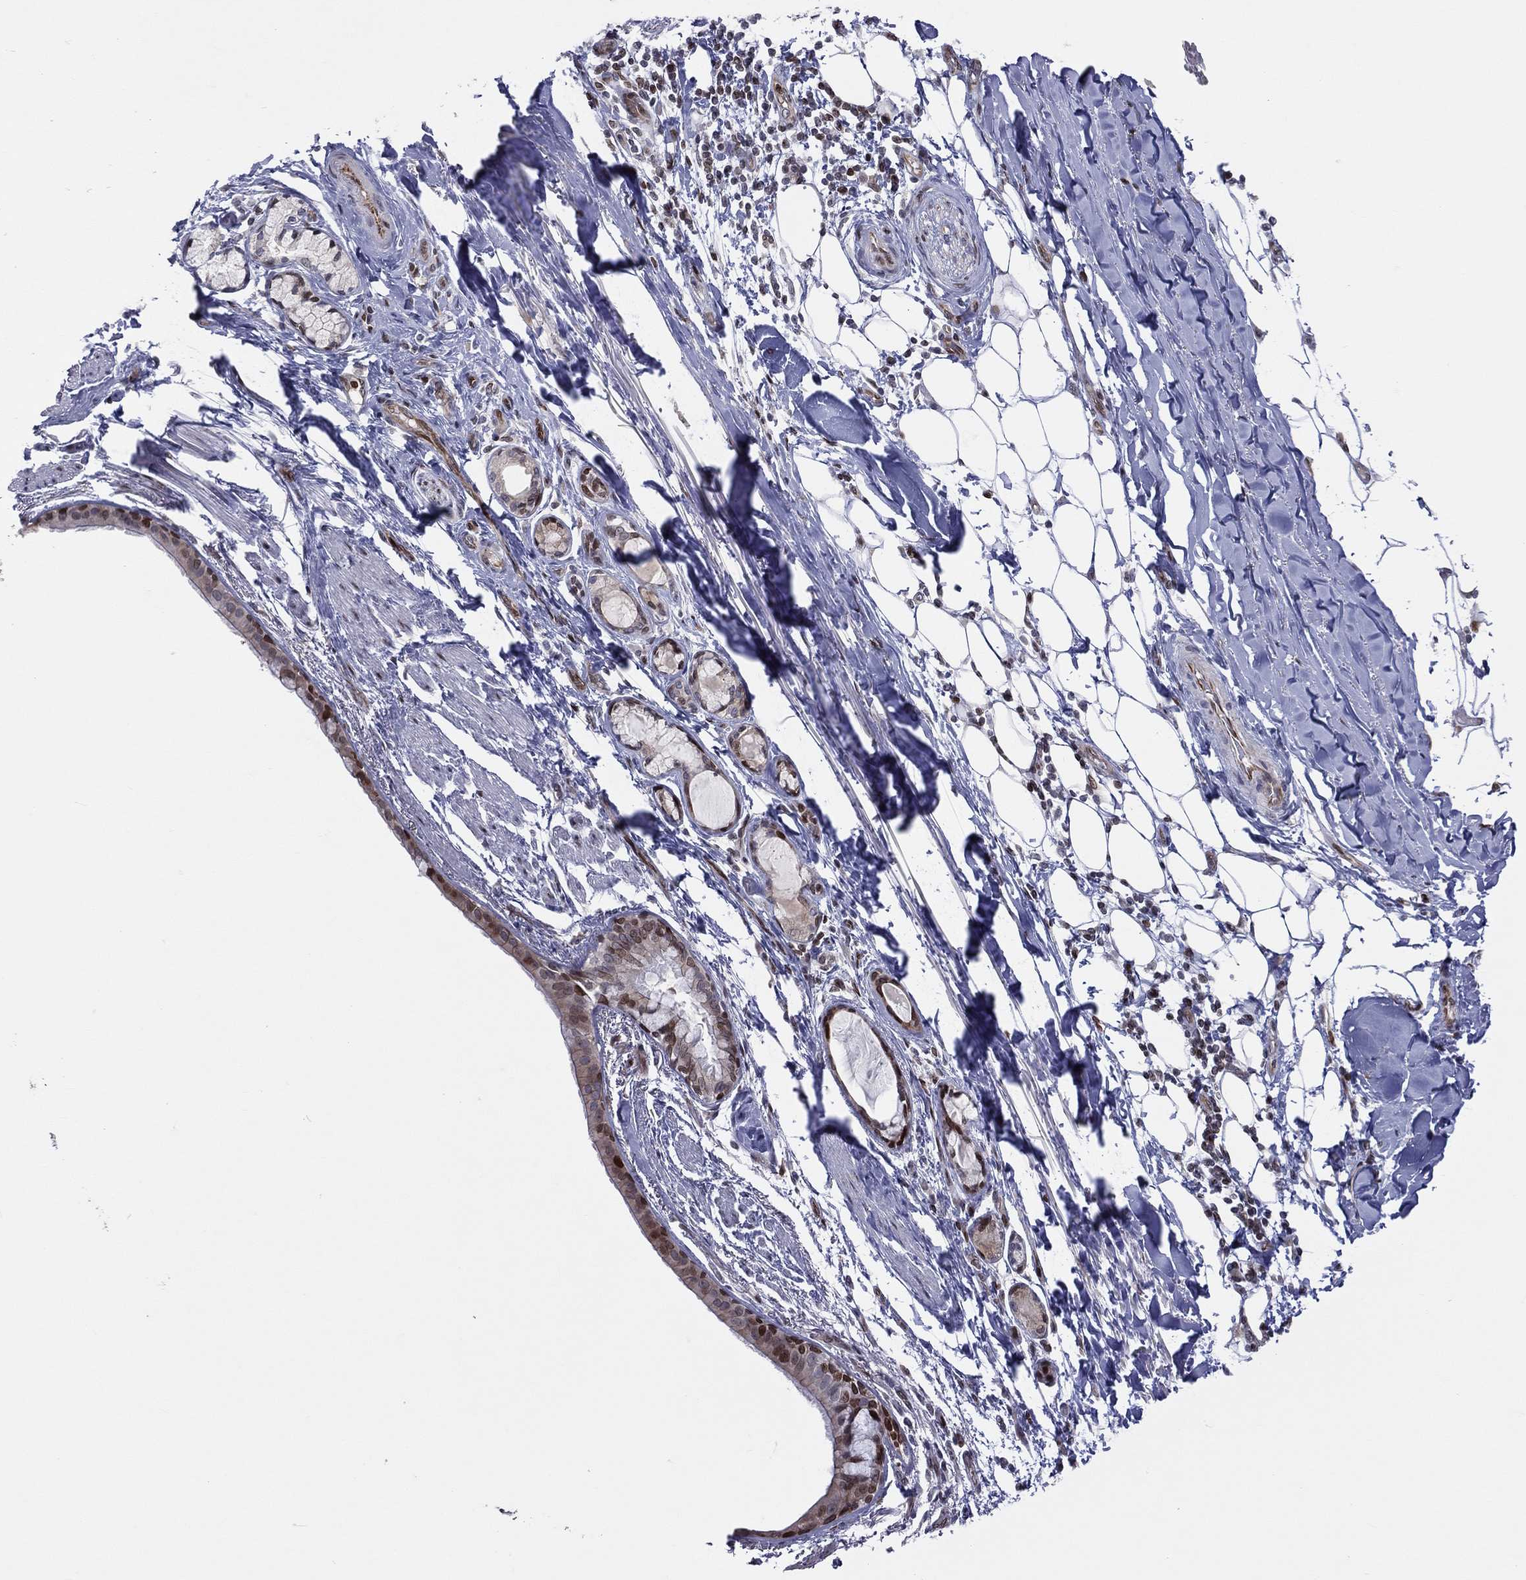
{"staining": {"intensity": "strong", "quantity": "25%-75%", "location": "nuclear"}, "tissue": "bronchus", "cell_type": "Respiratory epithelial cells", "image_type": "normal", "snomed": [{"axis": "morphology", "description": "Normal tissue, NOS"}, {"axis": "morphology", "description": "Squamous cell carcinoma, NOS"}, {"axis": "topography", "description": "Bronchus"}, {"axis": "topography", "description": "Lung"}], "caption": "Protein expression analysis of unremarkable bronchus displays strong nuclear positivity in about 25%-75% of respiratory epithelial cells. The protein is shown in brown color, while the nuclei are stained blue.", "gene": "DBF4B", "patient": {"sex": "male", "age": 69}}